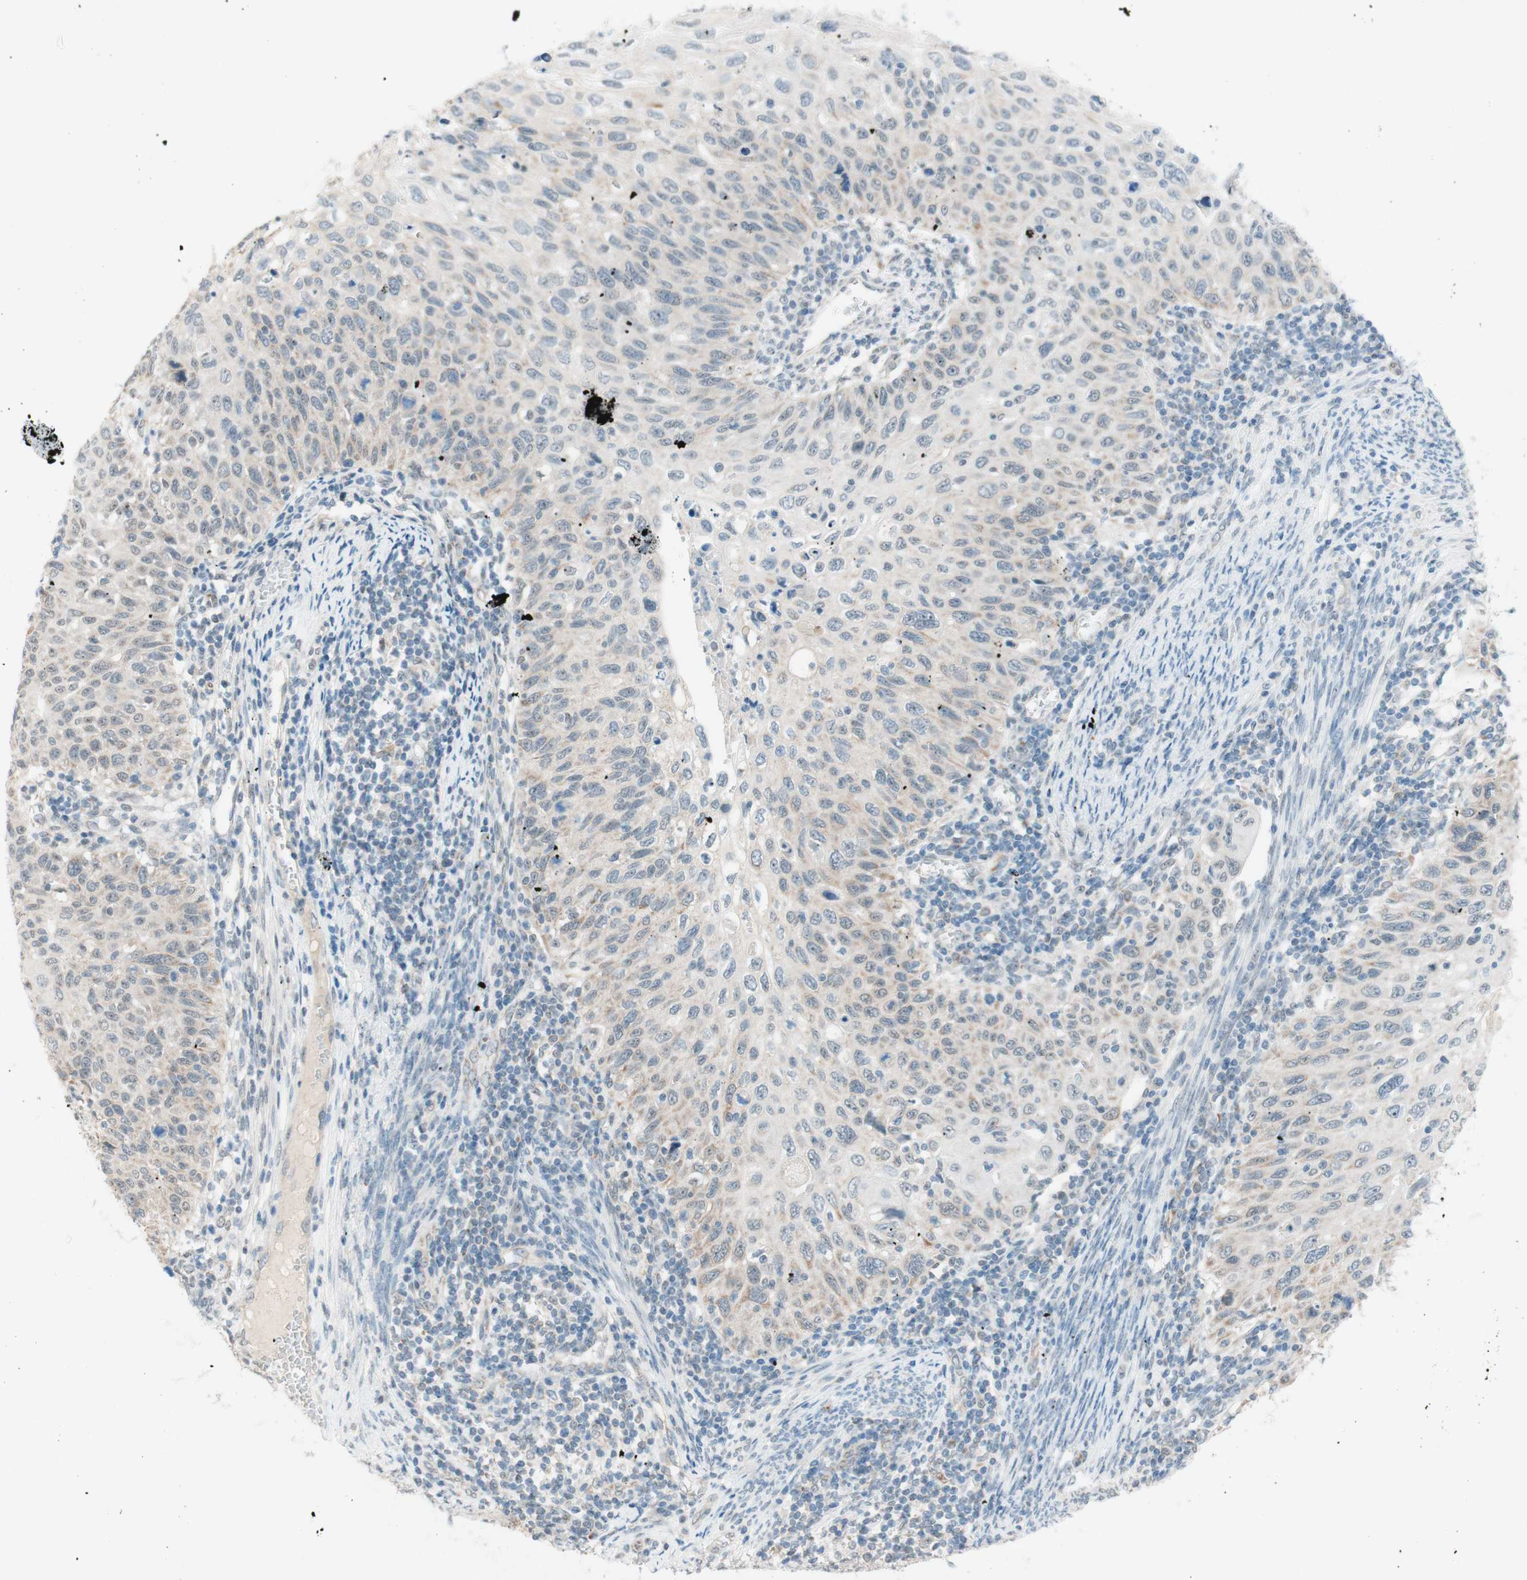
{"staining": {"intensity": "weak", "quantity": "<25%", "location": "cytoplasmic/membranous"}, "tissue": "cervical cancer", "cell_type": "Tumor cells", "image_type": "cancer", "snomed": [{"axis": "morphology", "description": "Squamous cell carcinoma, NOS"}, {"axis": "topography", "description": "Cervix"}], "caption": "High magnification brightfield microscopy of cervical squamous cell carcinoma stained with DAB (3,3'-diaminobenzidine) (brown) and counterstained with hematoxylin (blue): tumor cells show no significant positivity.", "gene": "JPH1", "patient": {"sex": "female", "age": 70}}